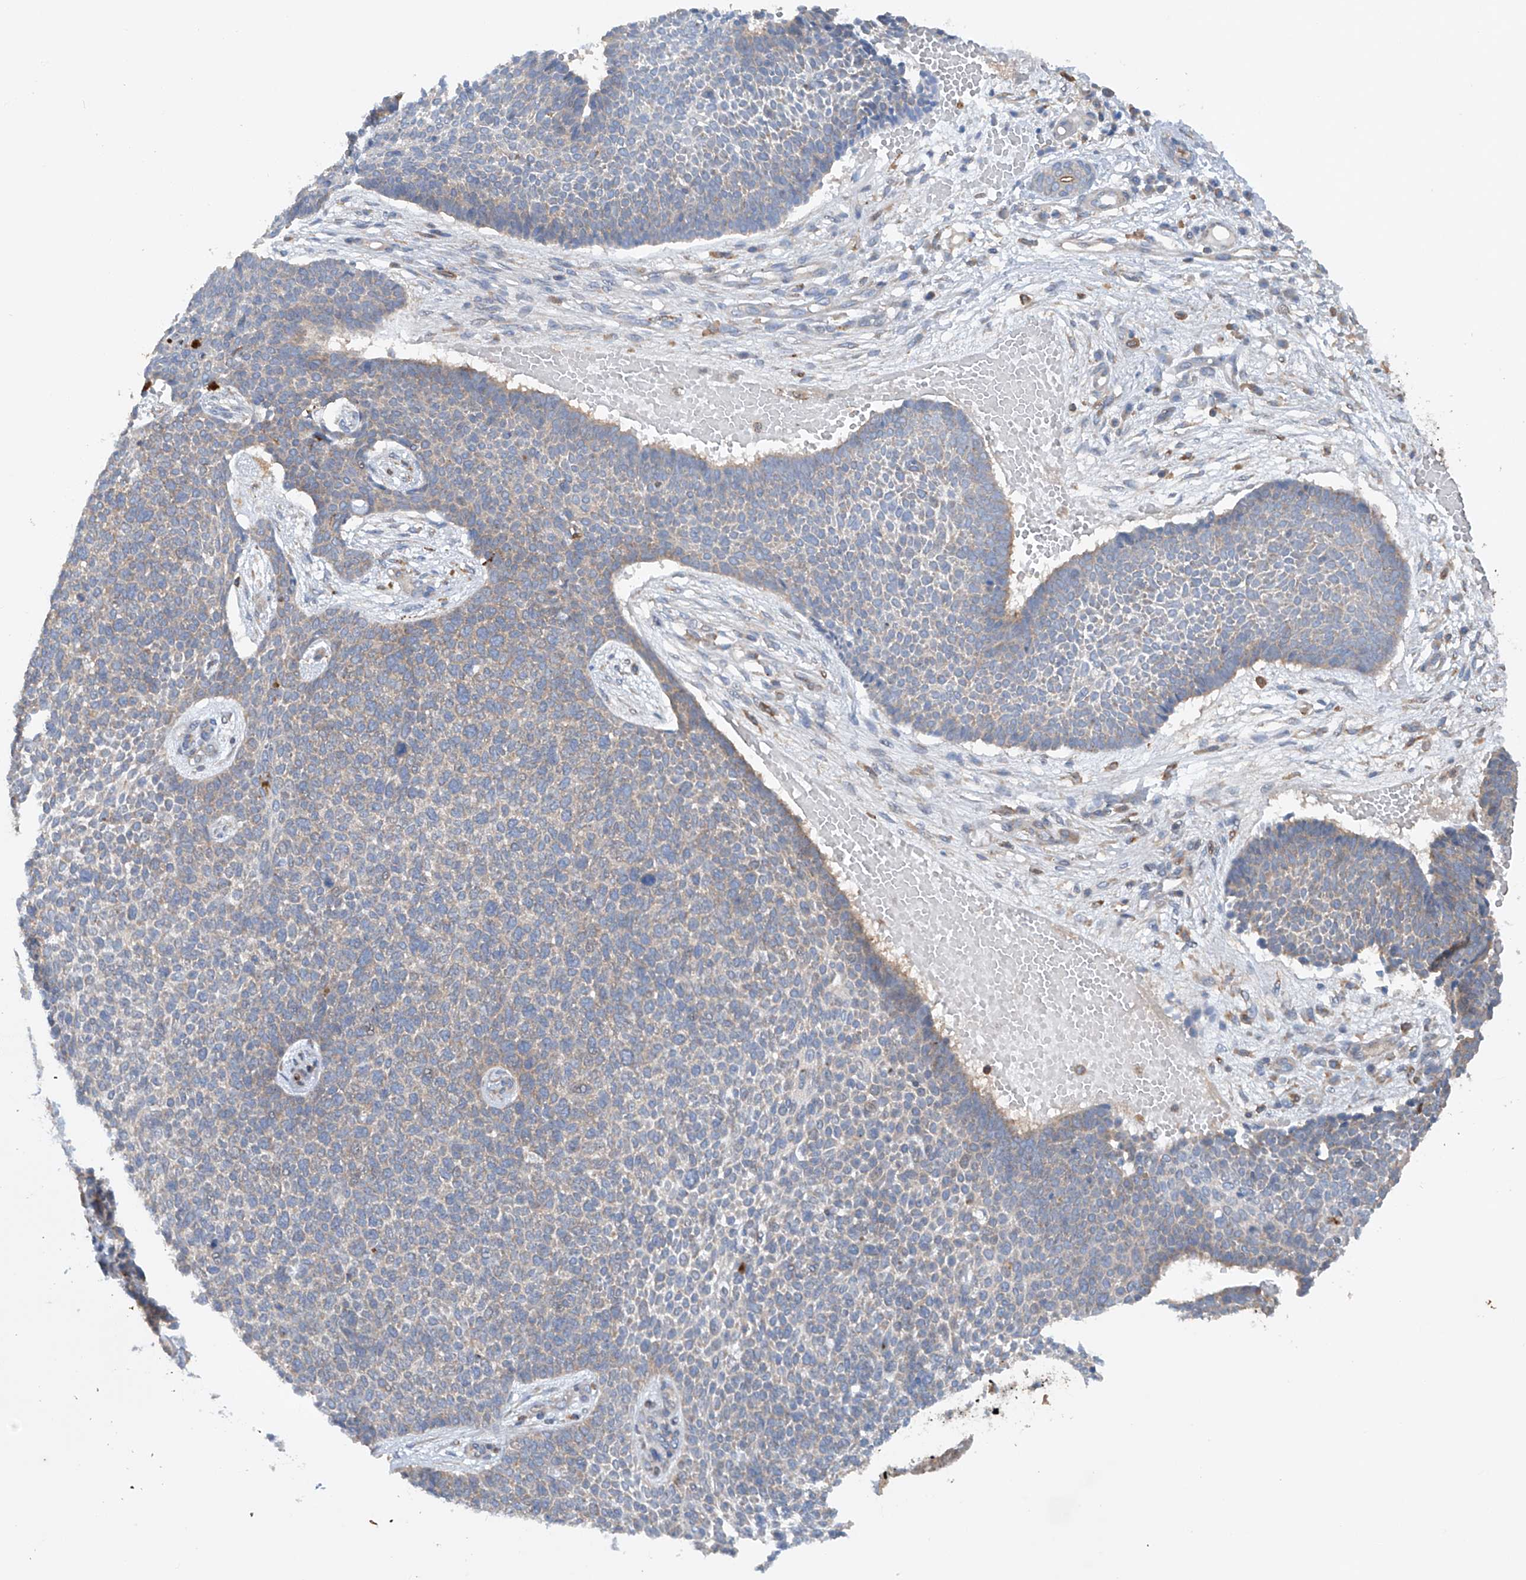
{"staining": {"intensity": "moderate", "quantity": "<25%", "location": "cytoplasmic/membranous"}, "tissue": "skin cancer", "cell_type": "Tumor cells", "image_type": "cancer", "snomed": [{"axis": "morphology", "description": "Basal cell carcinoma"}, {"axis": "topography", "description": "Skin"}], "caption": "Immunohistochemical staining of human skin basal cell carcinoma reveals low levels of moderate cytoplasmic/membranous protein positivity in about <25% of tumor cells. (Brightfield microscopy of DAB IHC at high magnification).", "gene": "CEP85L", "patient": {"sex": "female", "age": 84}}